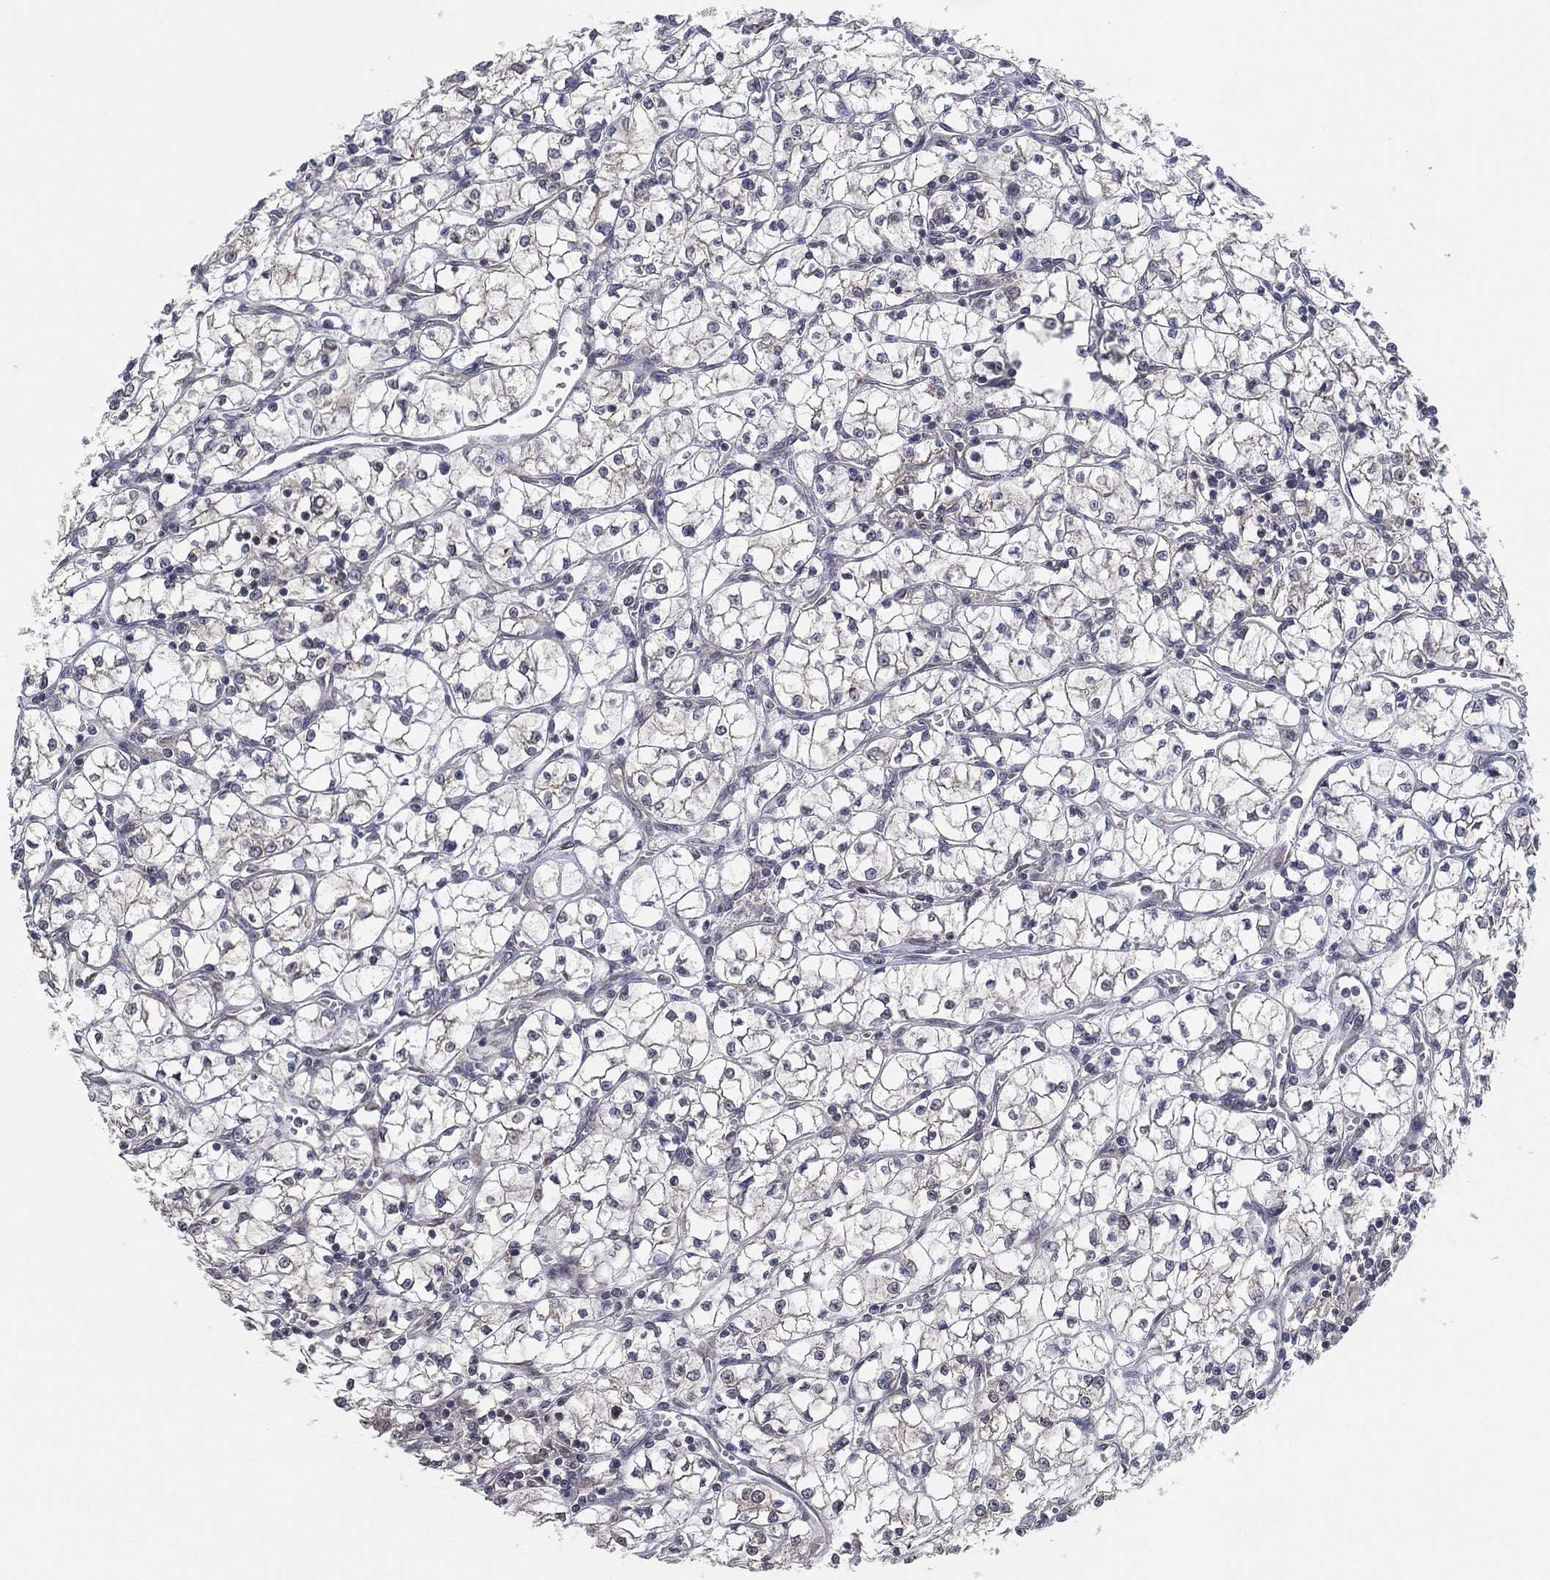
{"staining": {"intensity": "negative", "quantity": "none", "location": "none"}, "tissue": "renal cancer", "cell_type": "Tumor cells", "image_type": "cancer", "snomed": [{"axis": "morphology", "description": "Adenocarcinoma, NOS"}, {"axis": "topography", "description": "Kidney"}], "caption": "This image is of renal adenocarcinoma stained with immunohistochemistry to label a protein in brown with the nuclei are counter-stained blue. There is no staining in tumor cells. The staining was performed using DAB (3,3'-diaminobenzidine) to visualize the protein expression in brown, while the nuclei were stained in blue with hematoxylin (Magnification: 20x).", "gene": "FAM104A", "patient": {"sex": "female", "age": 64}}